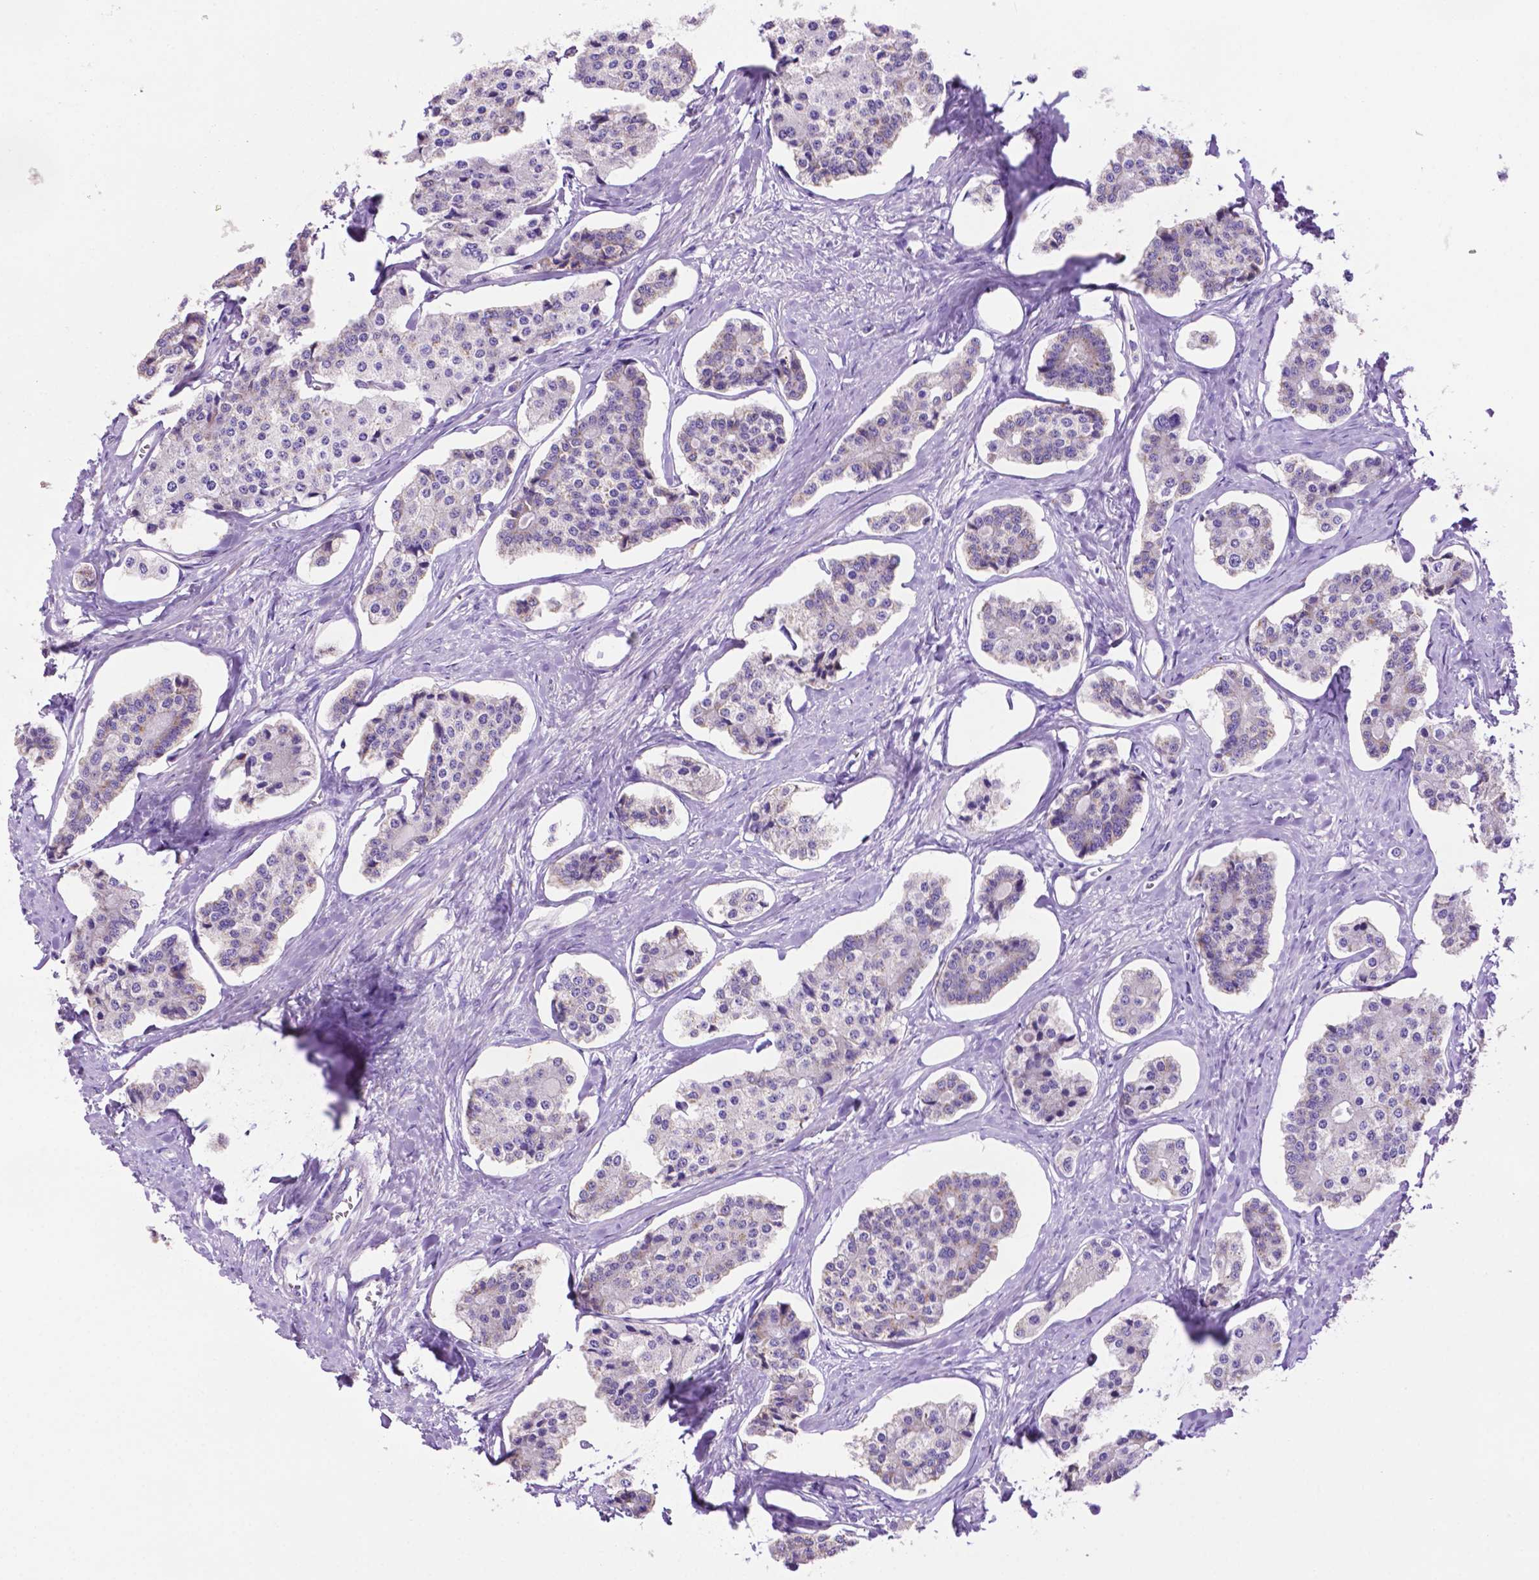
{"staining": {"intensity": "weak", "quantity": "<25%", "location": "cytoplasmic/membranous"}, "tissue": "carcinoid", "cell_type": "Tumor cells", "image_type": "cancer", "snomed": [{"axis": "morphology", "description": "Carcinoid, malignant, NOS"}, {"axis": "topography", "description": "Small intestine"}], "caption": "IHC image of neoplastic tissue: carcinoid stained with DAB exhibits no significant protein expression in tumor cells.", "gene": "PHYHIP", "patient": {"sex": "female", "age": 65}}